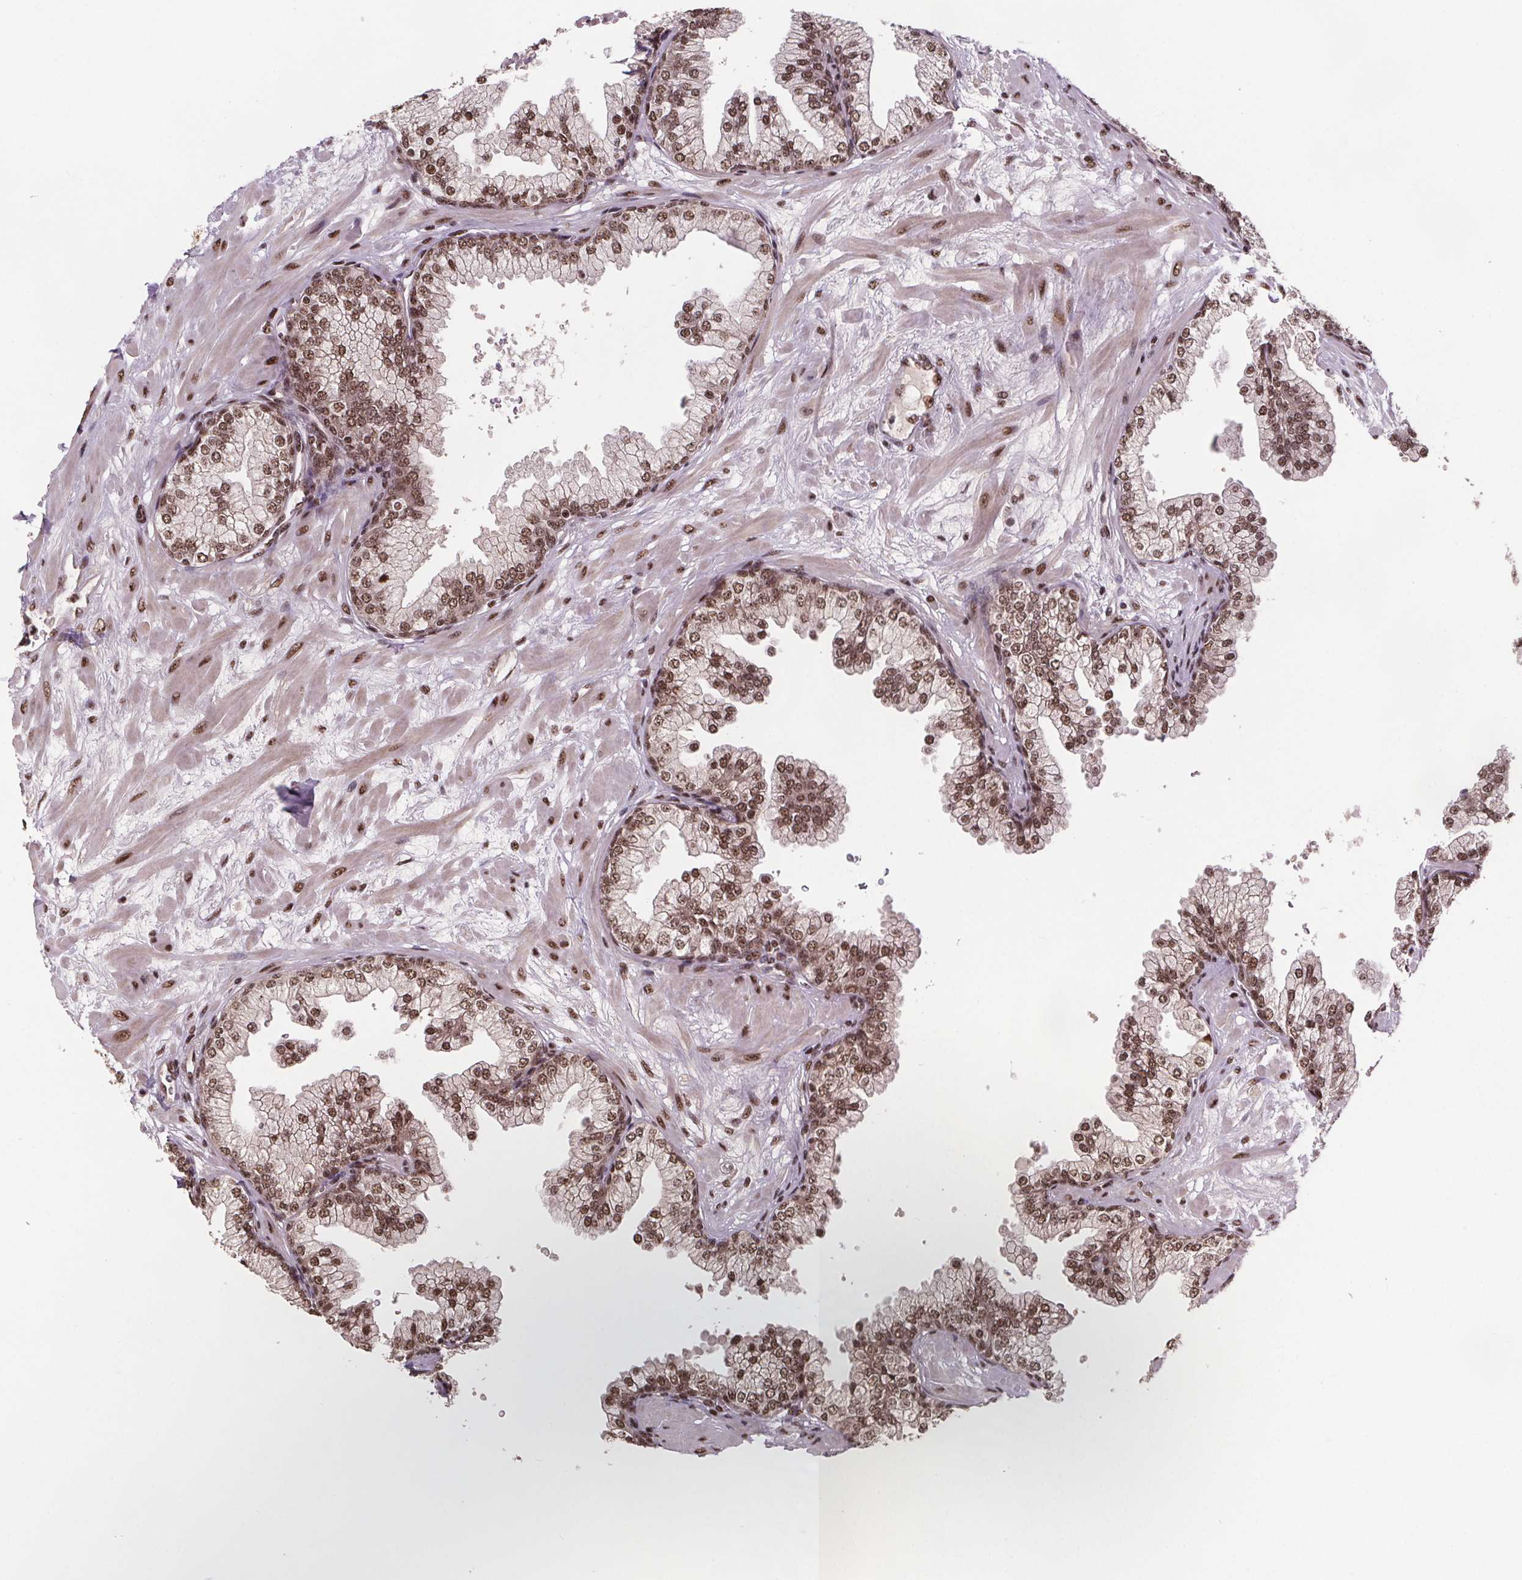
{"staining": {"intensity": "moderate", "quantity": ">75%", "location": "nuclear"}, "tissue": "prostate", "cell_type": "Glandular cells", "image_type": "normal", "snomed": [{"axis": "morphology", "description": "Normal tissue, NOS"}, {"axis": "topography", "description": "Prostate"}, {"axis": "topography", "description": "Peripheral nerve tissue"}], "caption": "IHC photomicrograph of unremarkable prostate: human prostate stained using immunohistochemistry (IHC) exhibits medium levels of moderate protein expression localized specifically in the nuclear of glandular cells, appearing as a nuclear brown color.", "gene": "JARID2", "patient": {"sex": "male", "age": 61}}